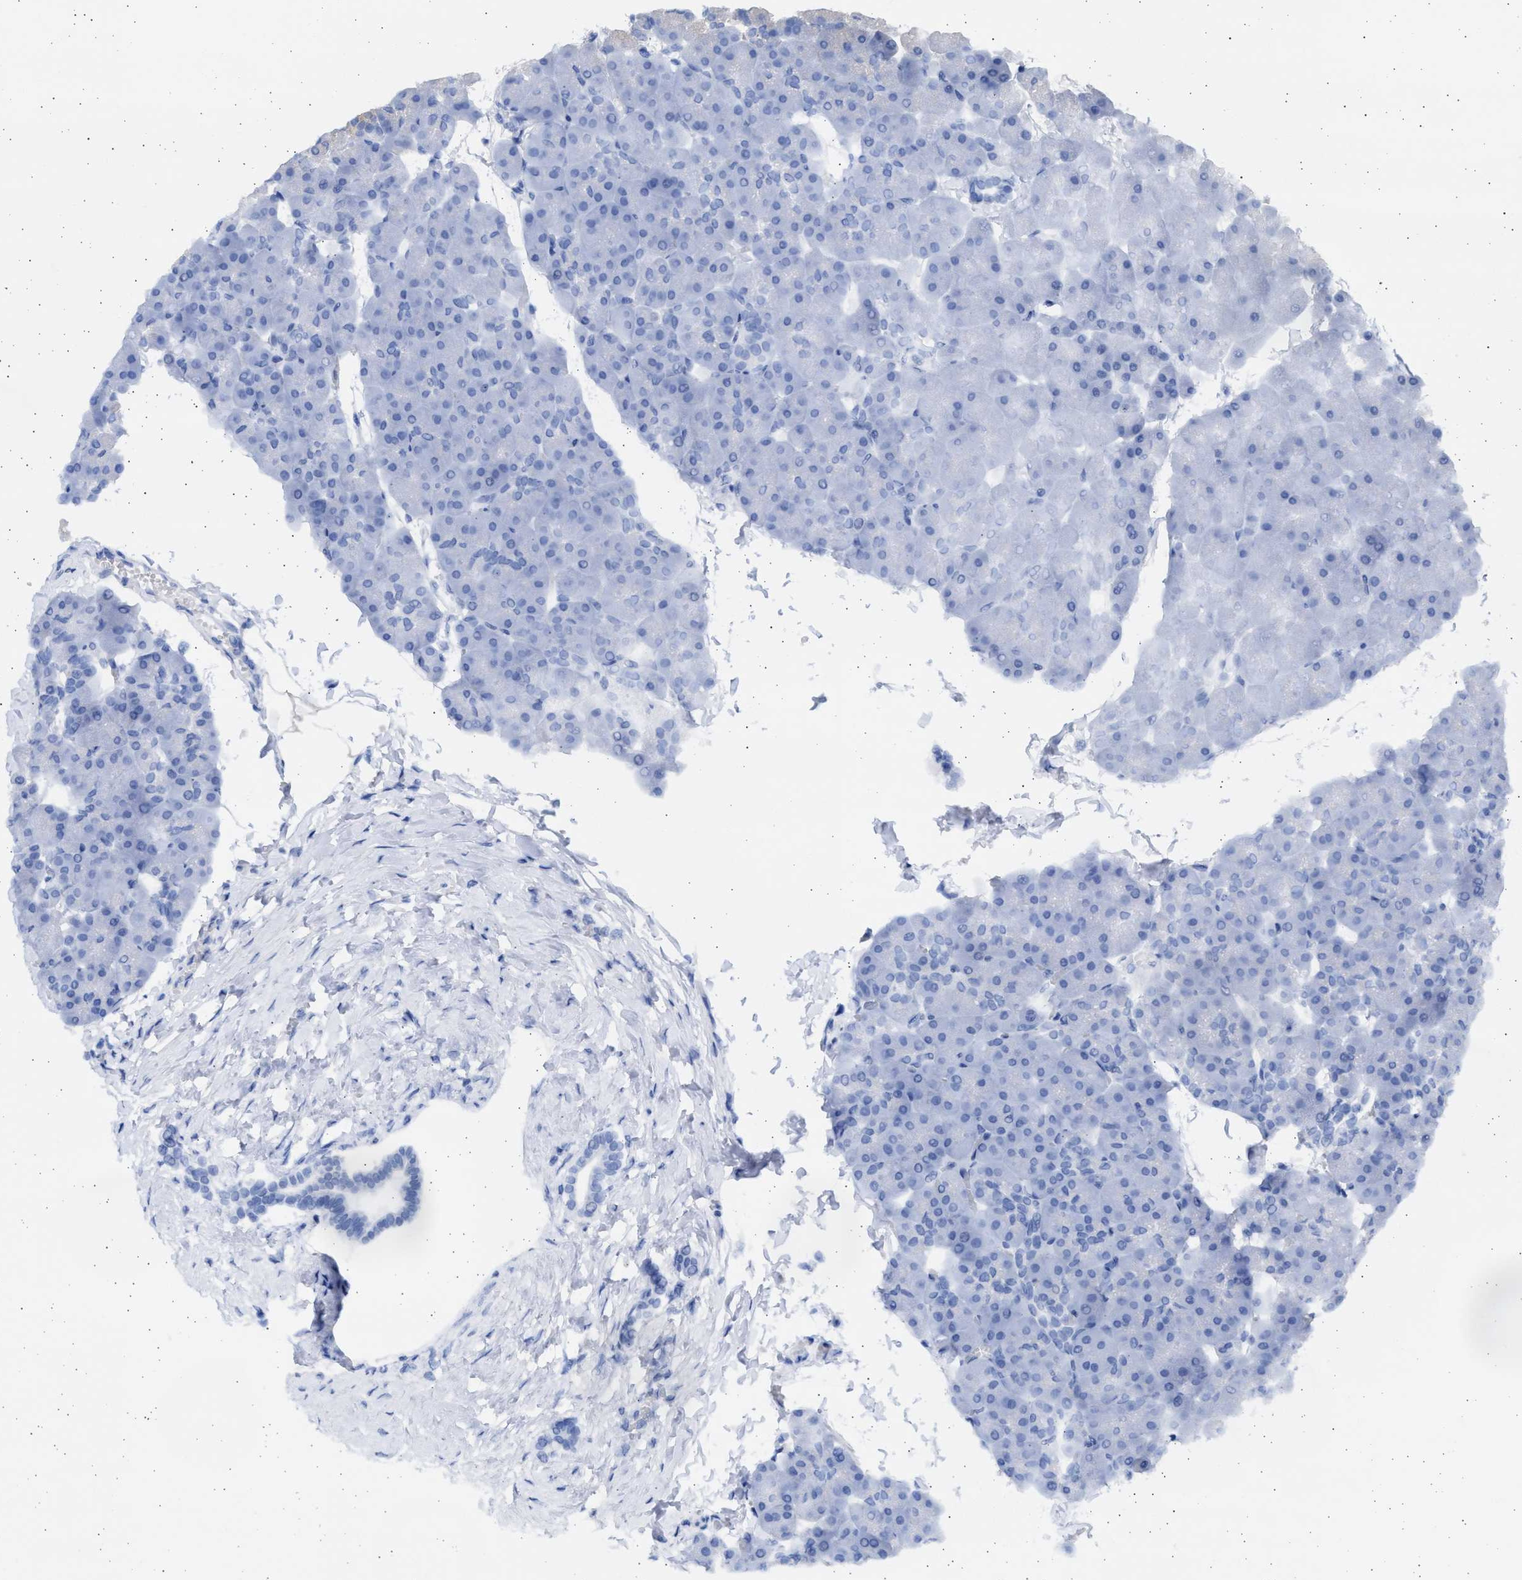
{"staining": {"intensity": "negative", "quantity": "none", "location": "none"}, "tissue": "pancreas", "cell_type": "Exocrine glandular cells", "image_type": "normal", "snomed": [{"axis": "morphology", "description": "Normal tissue, NOS"}, {"axis": "topography", "description": "Pancreas"}], "caption": "Pancreas stained for a protein using immunohistochemistry exhibits no expression exocrine glandular cells.", "gene": "ALDOC", "patient": {"sex": "male", "age": 35}}